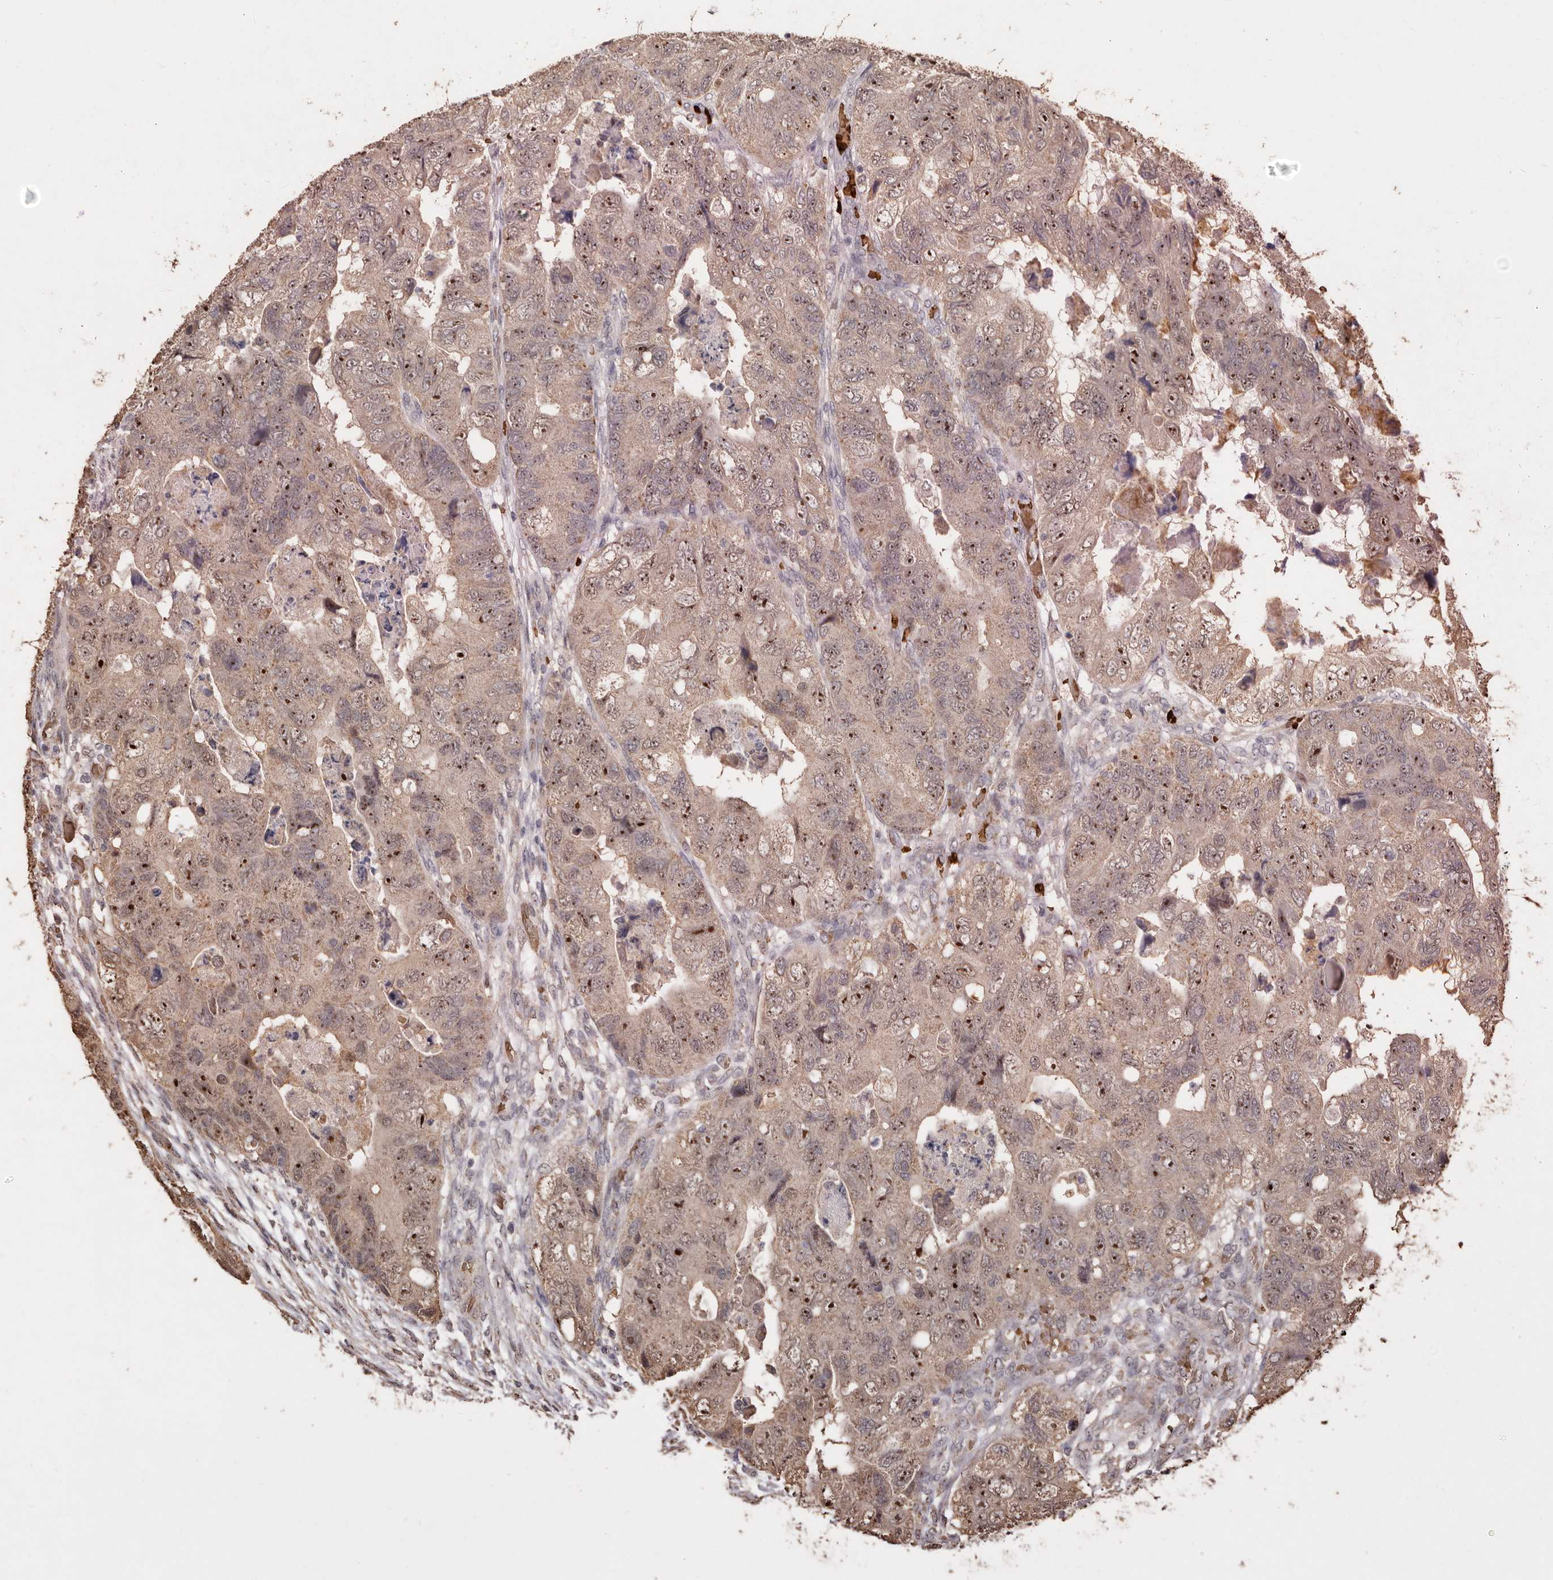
{"staining": {"intensity": "weak", "quantity": ">75%", "location": "cytoplasmic/membranous,nuclear"}, "tissue": "colorectal cancer", "cell_type": "Tumor cells", "image_type": "cancer", "snomed": [{"axis": "morphology", "description": "Adenocarcinoma, NOS"}, {"axis": "topography", "description": "Rectum"}], "caption": "Immunohistochemistry micrograph of neoplastic tissue: colorectal adenocarcinoma stained using IHC reveals low levels of weak protein expression localized specifically in the cytoplasmic/membranous and nuclear of tumor cells, appearing as a cytoplasmic/membranous and nuclear brown color.", "gene": "GRAMD2A", "patient": {"sex": "male", "age": 63}}